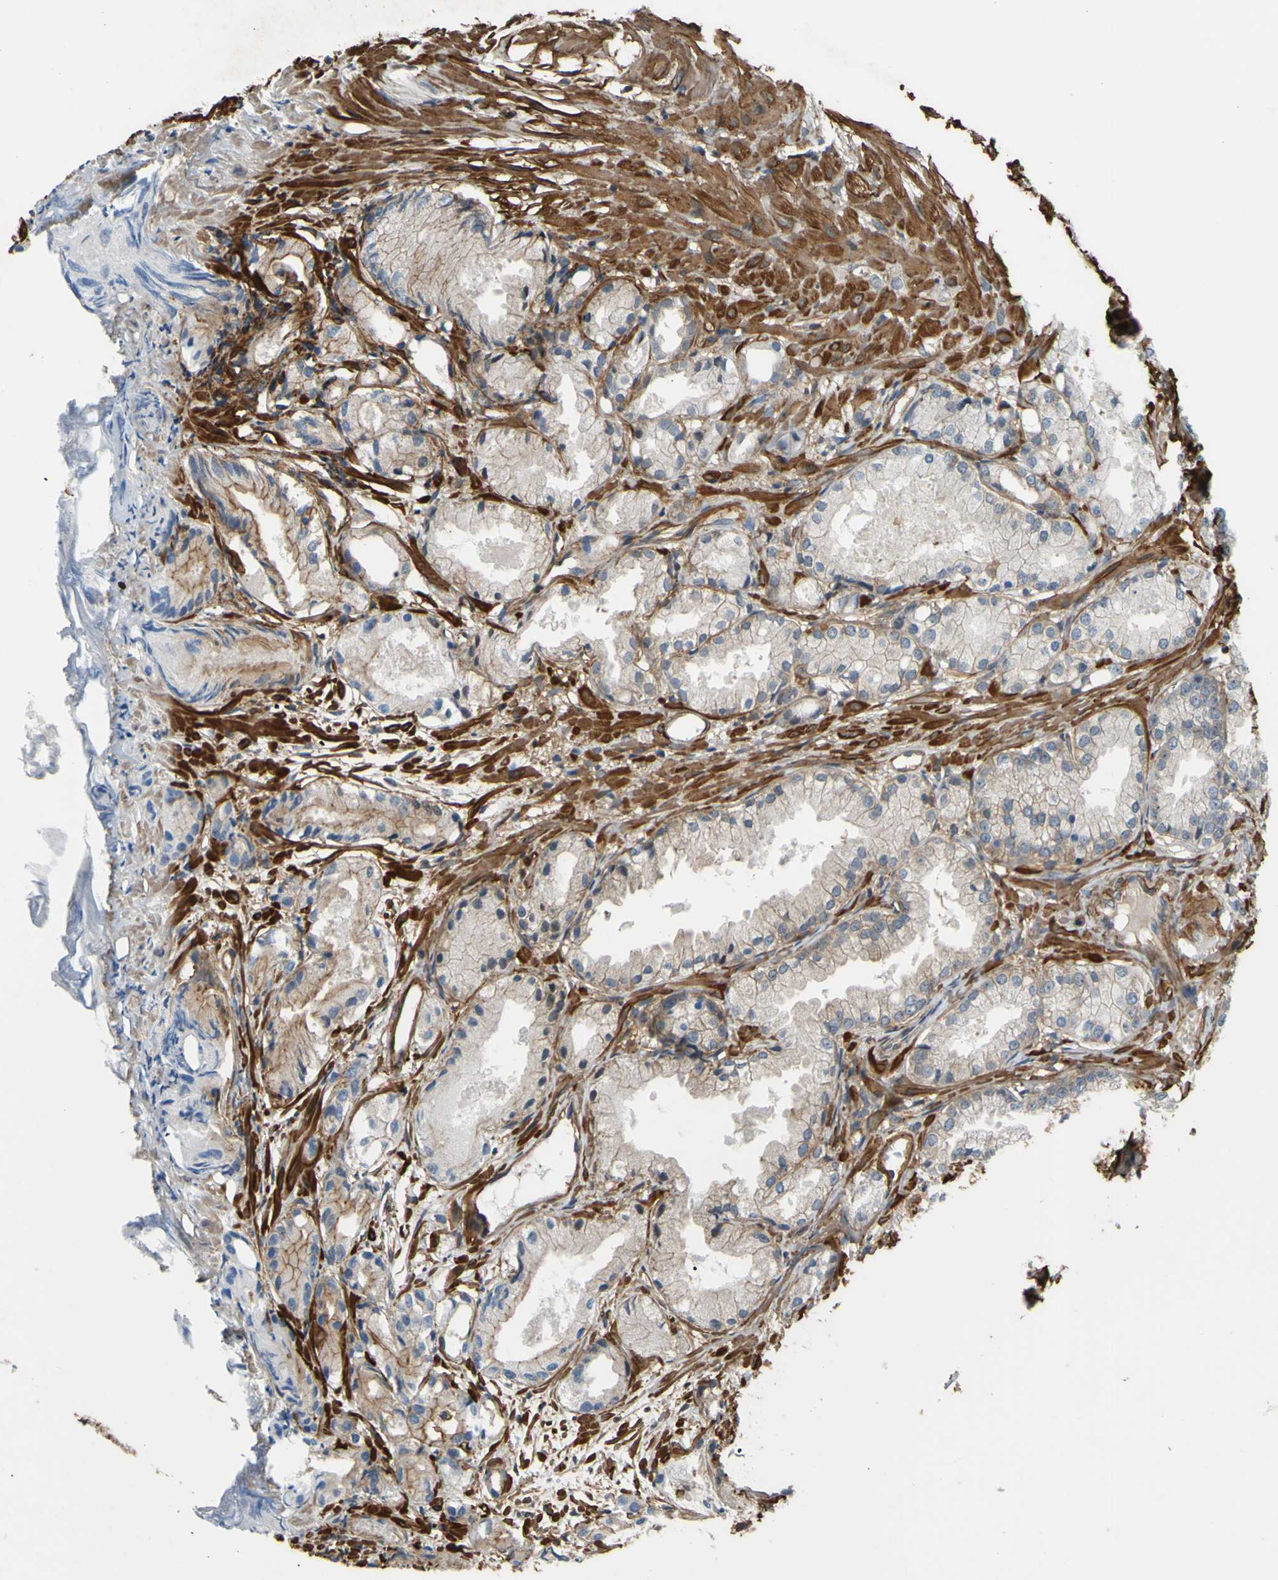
{"staining": {"intensity": "weak", "quantity": "25%-75%", "location": "cytoplasmic/membranous"}, "tissue": "prostate cancer", "cell_type": "Tumor cells", "image_type": "cancer", "snomed": [{"axis": "morphology", "description": "Adenocarcinoma, Low grade"}, {"axis": "topography", "description": "Prostate"}], "caption": "The immunohistochemical stain highlights weak cytoplasmic/membranous positivity in tumor cells of prostate cancer (low-grade adenocarcinoma) tissue. (DAB IHC with brightfield microscopy, high magnification).", "gene": "ADD3", "patient": {"sex": "male", "age": 72}}